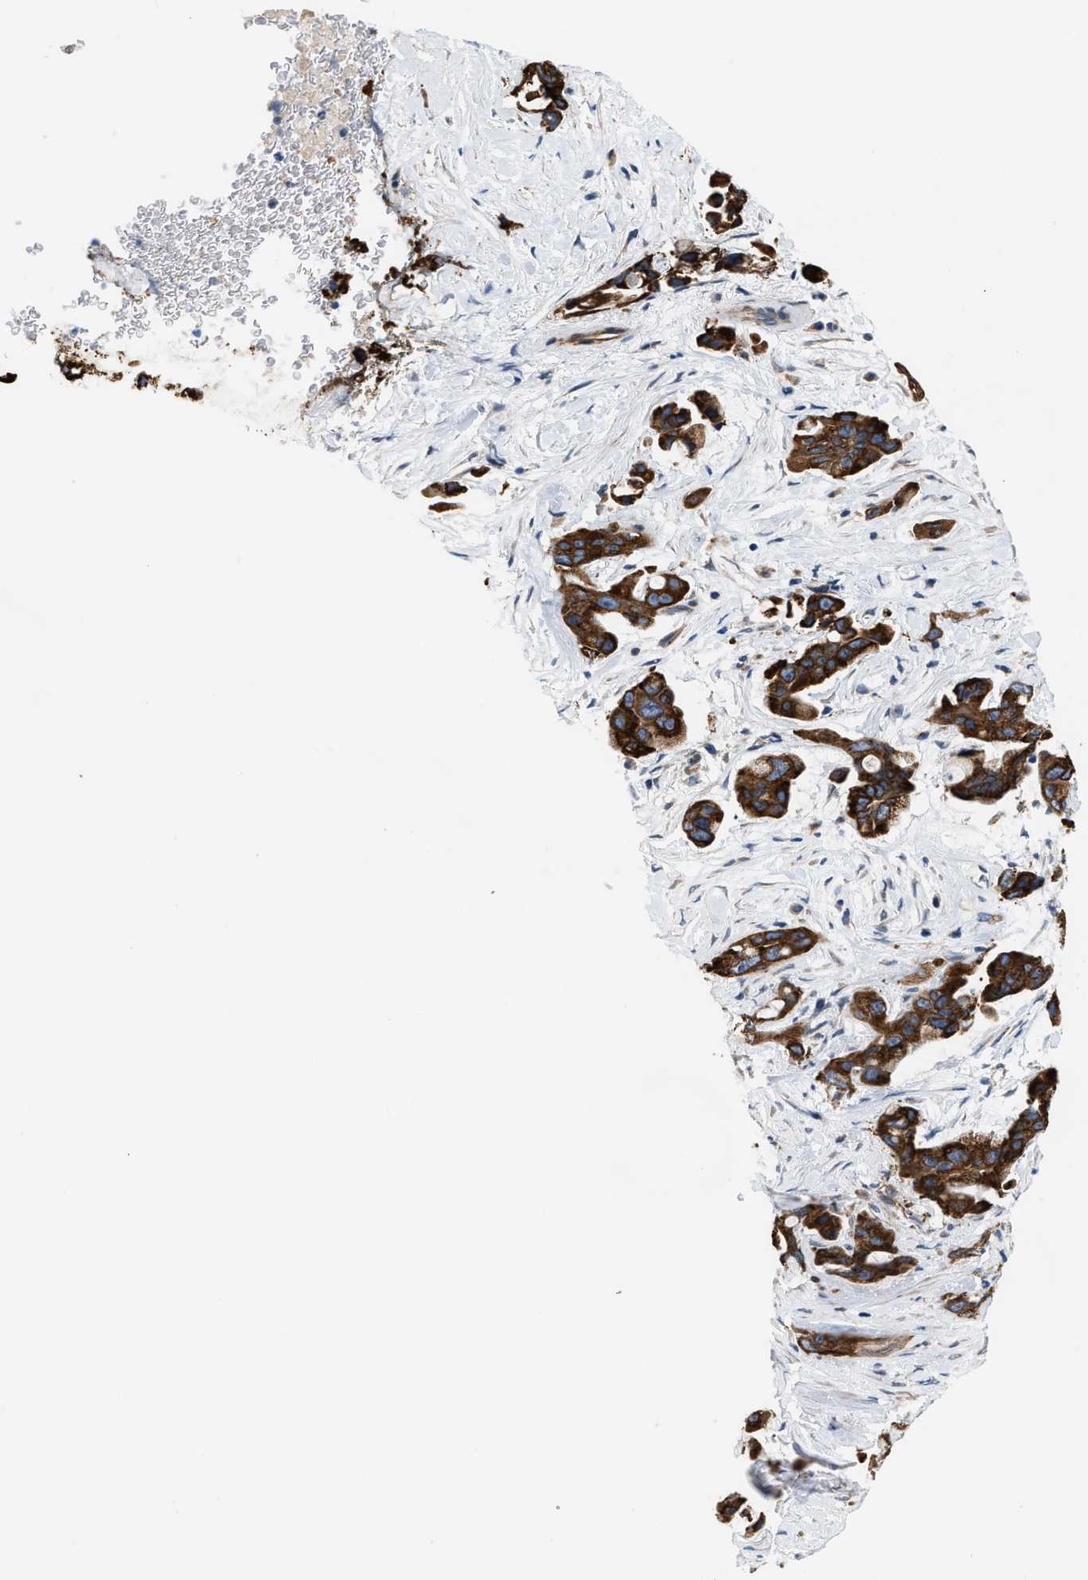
{"staining": {"intensity": "strong", "quantity": ">75%", "location": "cytoplasmic/membranous"}, "tissue": "pancreatic cancer", "cell_type": "Tumor cells", "image_type": "cancer", "snomed": [{"axis": "morphology", "description": "Adenocarcinoma, NOS"}, {"axis": "topography", "description": "Pancreas"}], "caption": "Pancreatic cancer (adenocarcinoma) stained with DAB (3,3'-diaminobenzidine) IHC demonstrates high levels of strong cytoplasmic/membranous staining in about >75% of tumor cells.", "gene": "TFPI", "patient": {"sex": "male", "age": 53}}